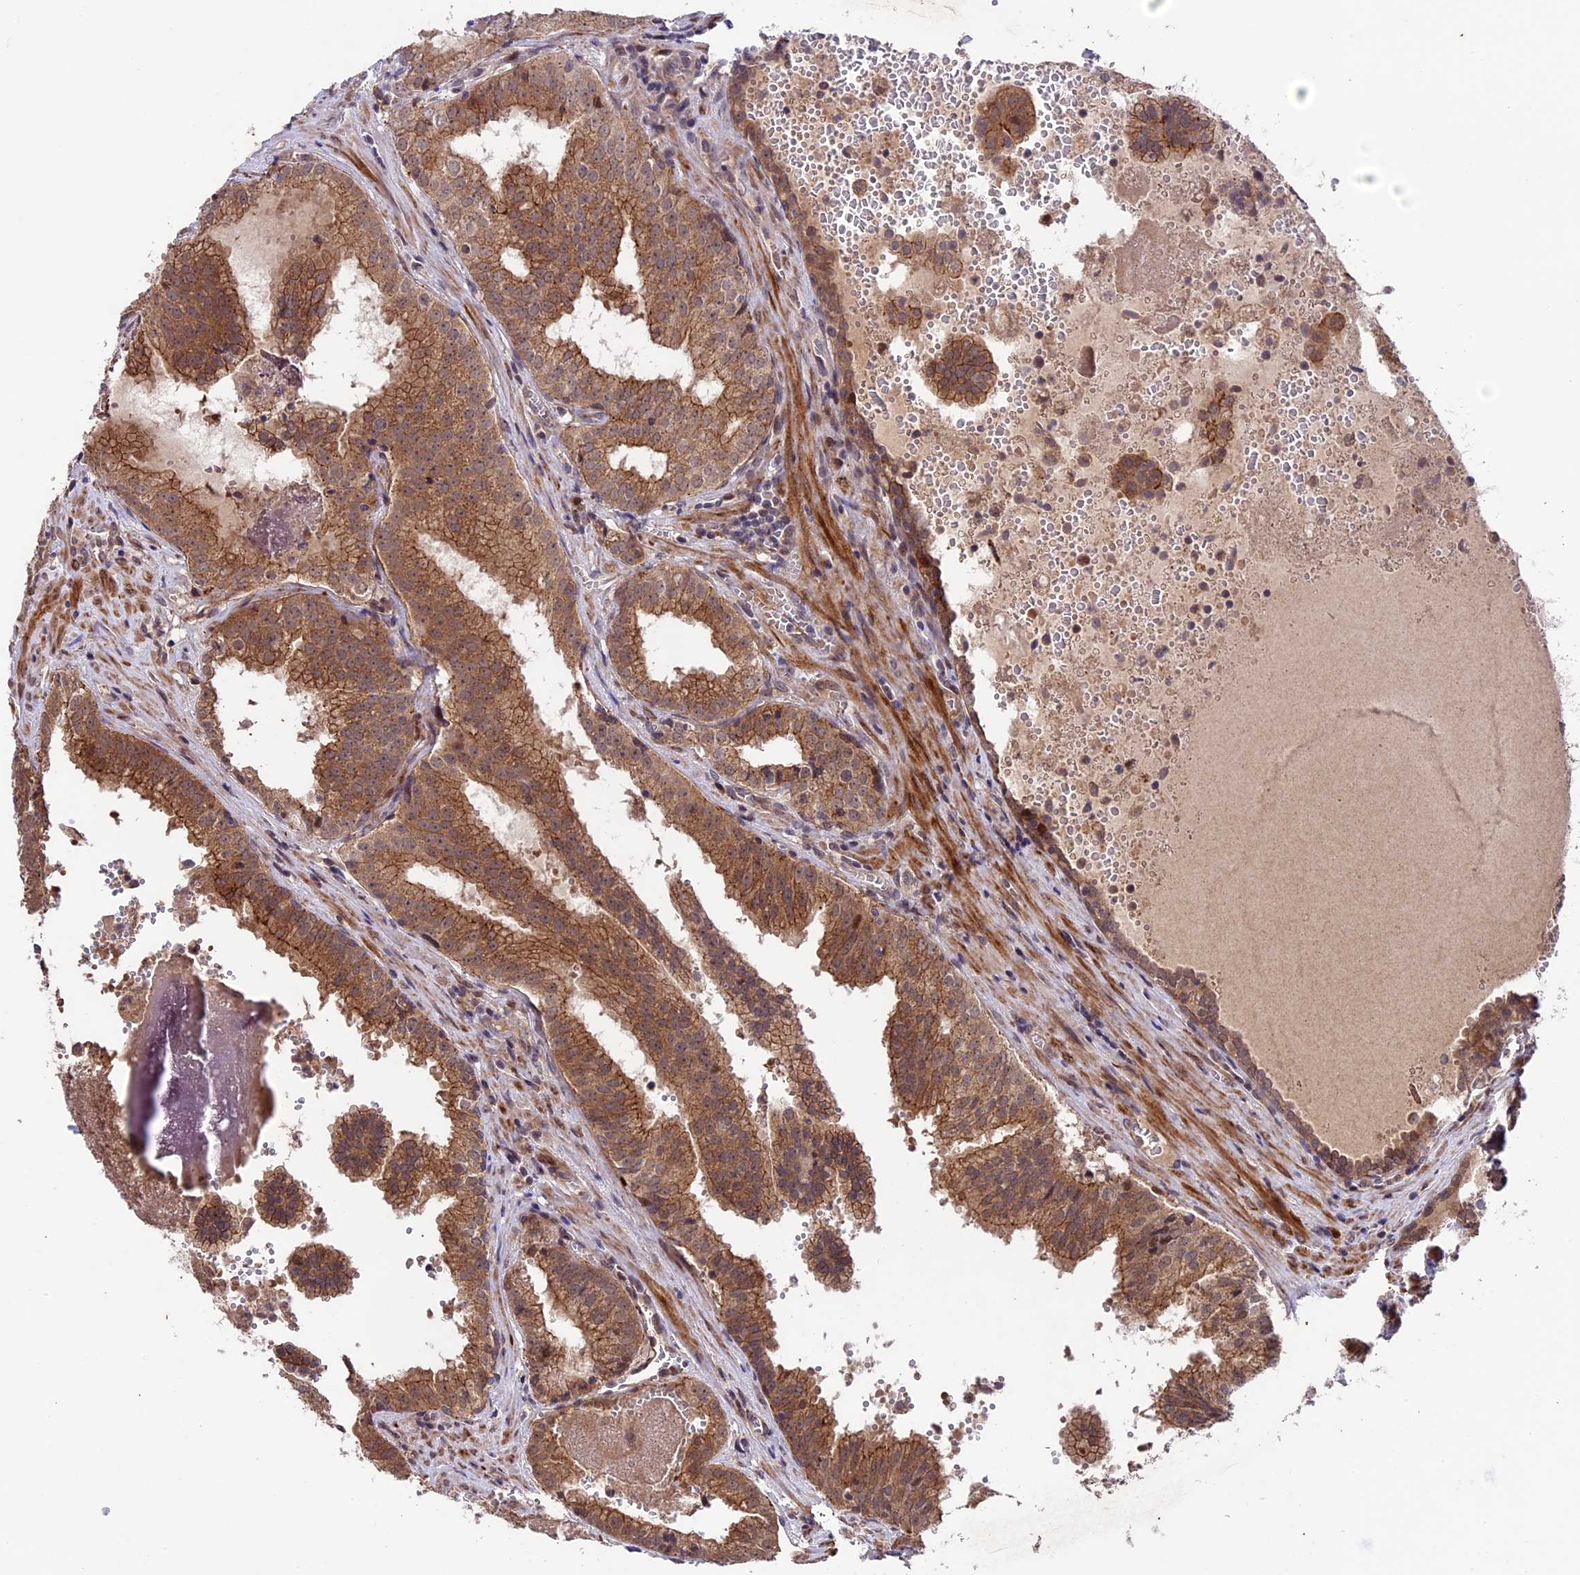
{"staining": {"intensity": "moderate", "quantity": ">75%", "location": "cytoplasmic/membranous"}, "tissue": "prostate cancer", "cell_type": "Tumor cells", "image_type": "cancer", "snomed": [{"axis": "morphology", "description": "Adenocarcinoma, High grade"}, {"axis": "topography", "description": "Prostate"}], "caption": "Human prostate cancer (adenocarcinoma (high-grade)) stained with a brown dye shows moderate cytoplasmic/membranous positive expression in approximately >75% of tumor cells.", "gene": "SIPA1L3", "patient": {"sex": "male", "age": 68}}